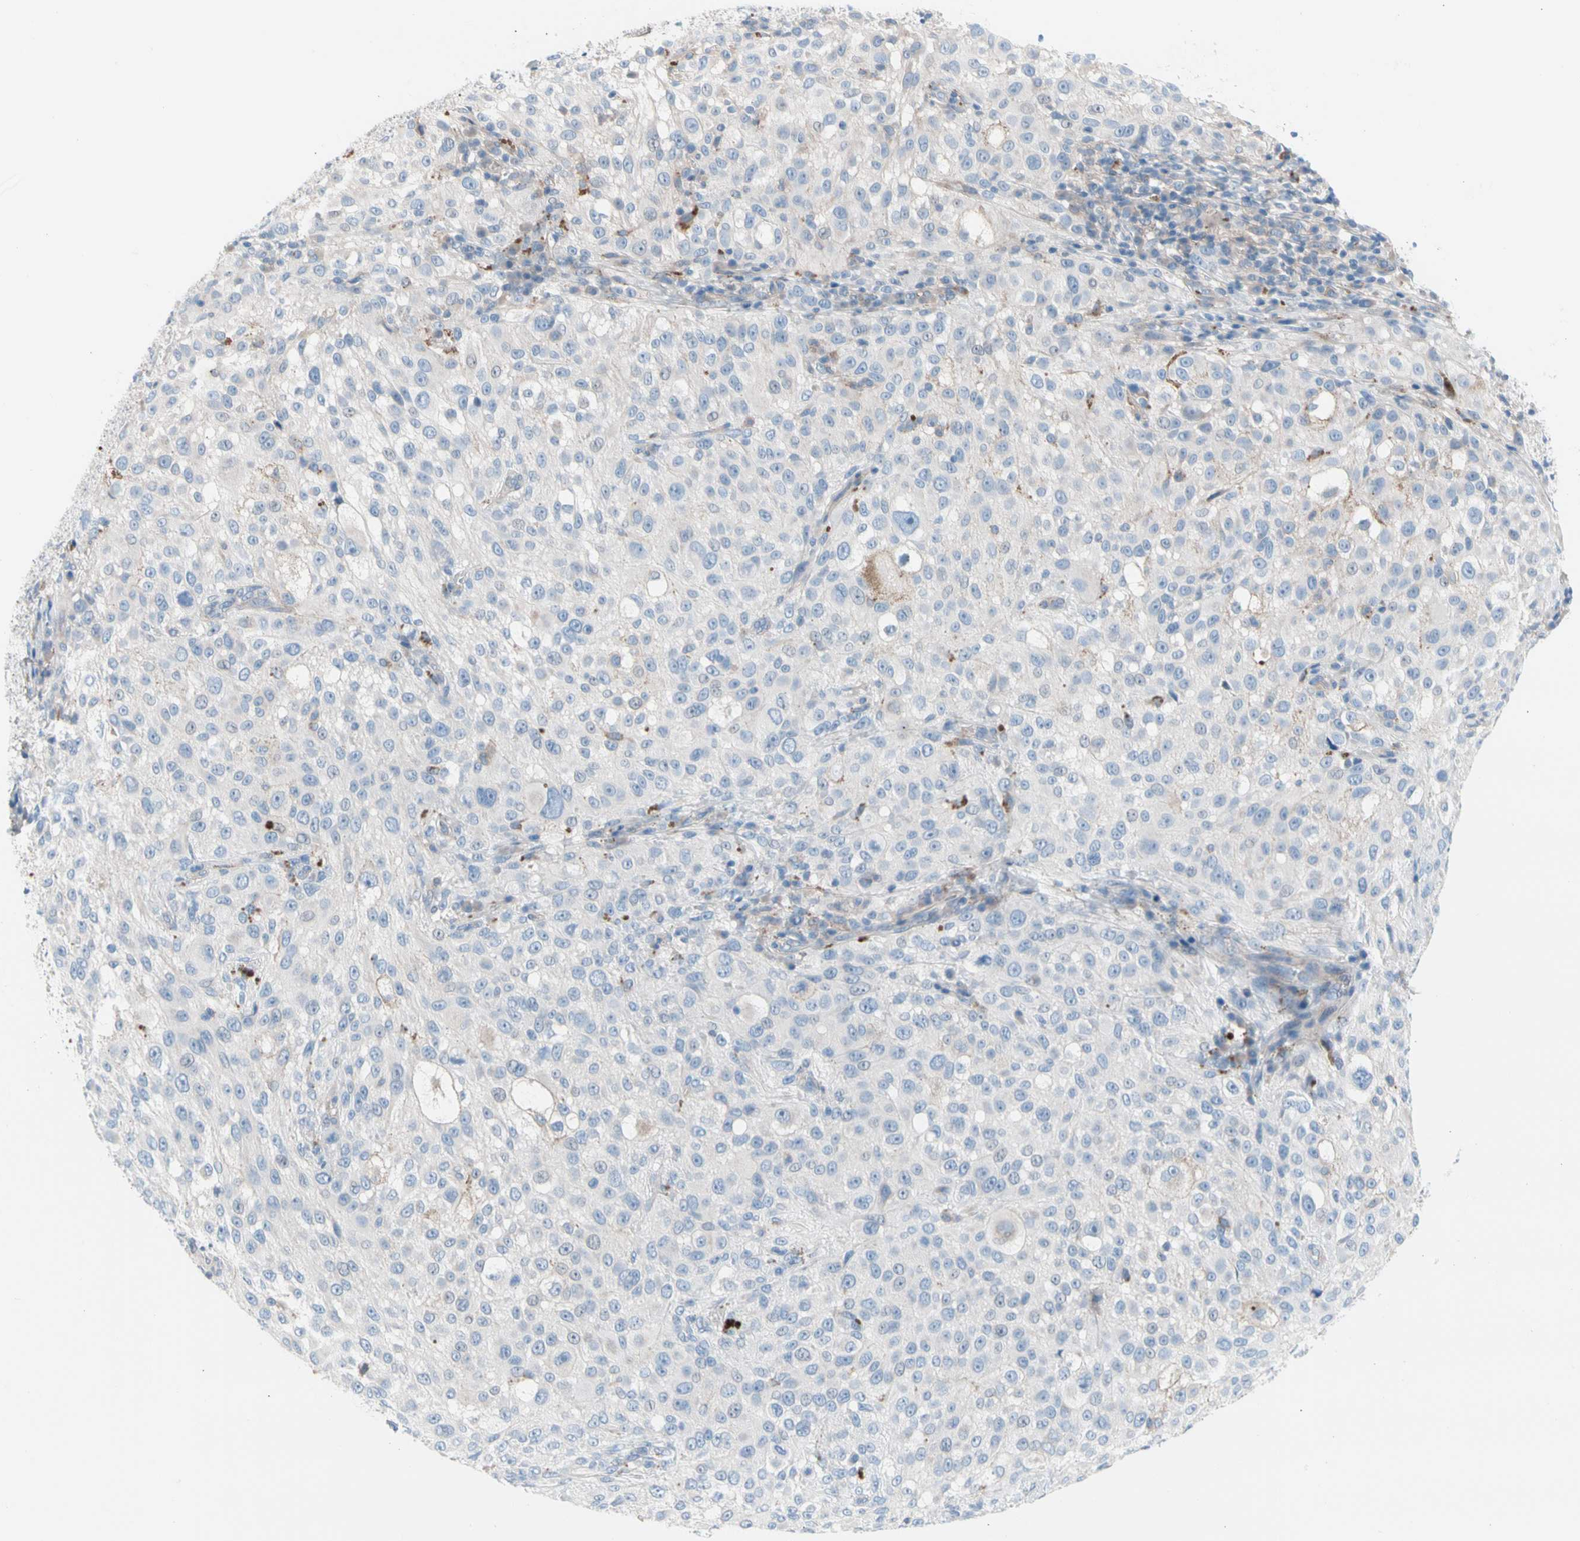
{"staining": {"intensity": "weak", "quantity": "<25%", "location": "cytoplasmic/membranous"}, "tissue": "melanoma", "cell_type": "Tumor cells", "image_type": "cancer", "snomed": [{"axis": "morphology", "description": "Necrosis, NOS"}, {"axis": "morphology", "description": "Malignant melanoma, NOS"}, {"axis": "topography", "description": "Skin"}], "caption": "This is an IHC photomicrograph of melanoma. There is no staining in tumor cells.", "gene": "CASQ1", "patient": {"sex": "female", "age": 87}}